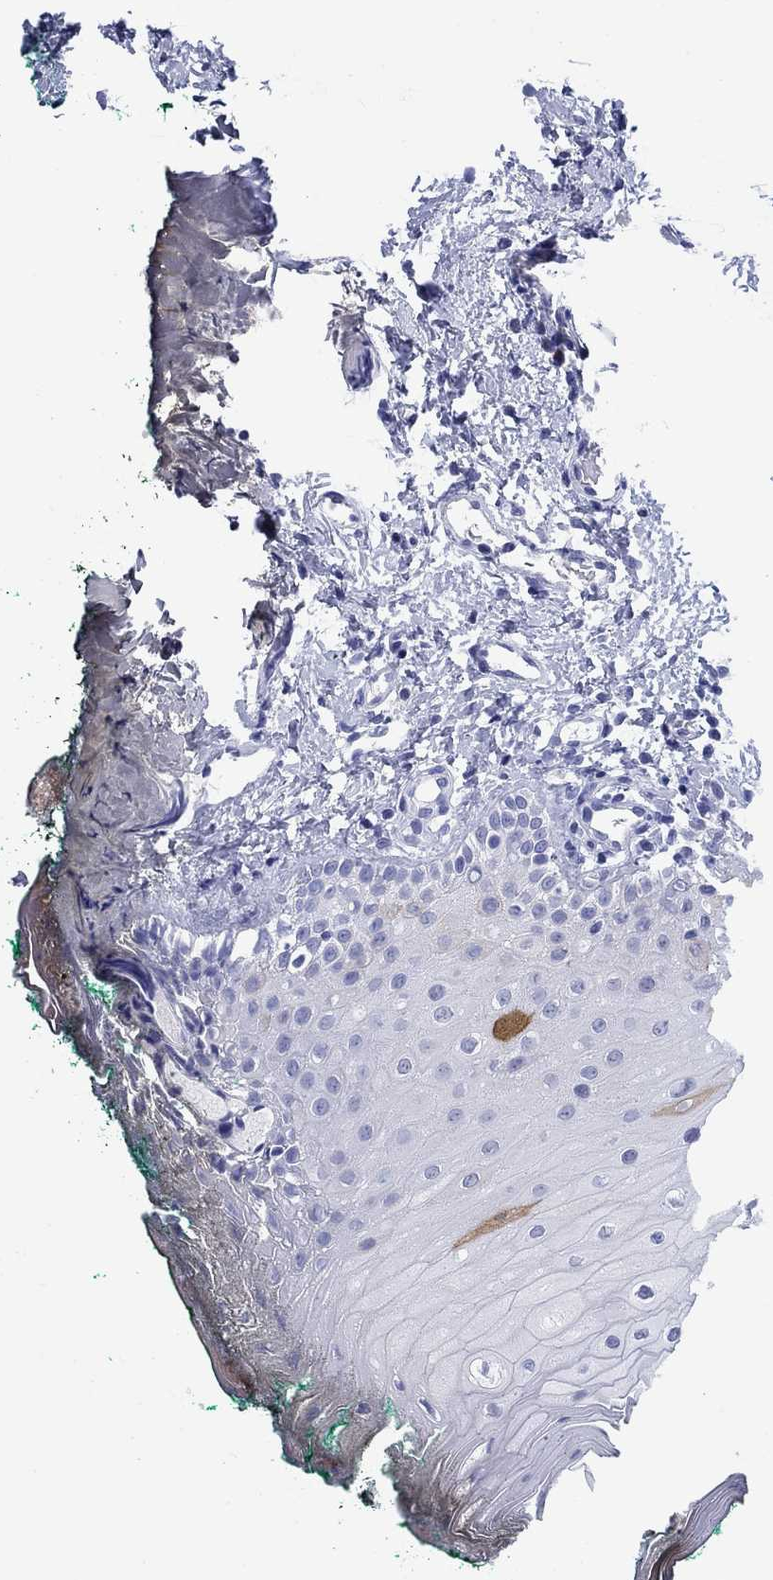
{"staining": {"intensity": "strong", "quantity": "<25%", "location": "cytoplasmic/membranous"}, "tissue": "oral mucosa", "cell_type": "Squamous epithelial cells", "image_type": "normal", "snomed": [{"axis": "morphology", "description": "Normal tissue, NOS"}, {"axis": "topography", "description": "Oral tissue"}], "caption": "About <25% of squamous epithelial cells in benign human oral mucosa display strong cytoplasmic/membranous protein positivity as visualized by brown immunohistochemical staining.", "gene": "KRT76", "patient": {"sex": "female", "age": 83}}